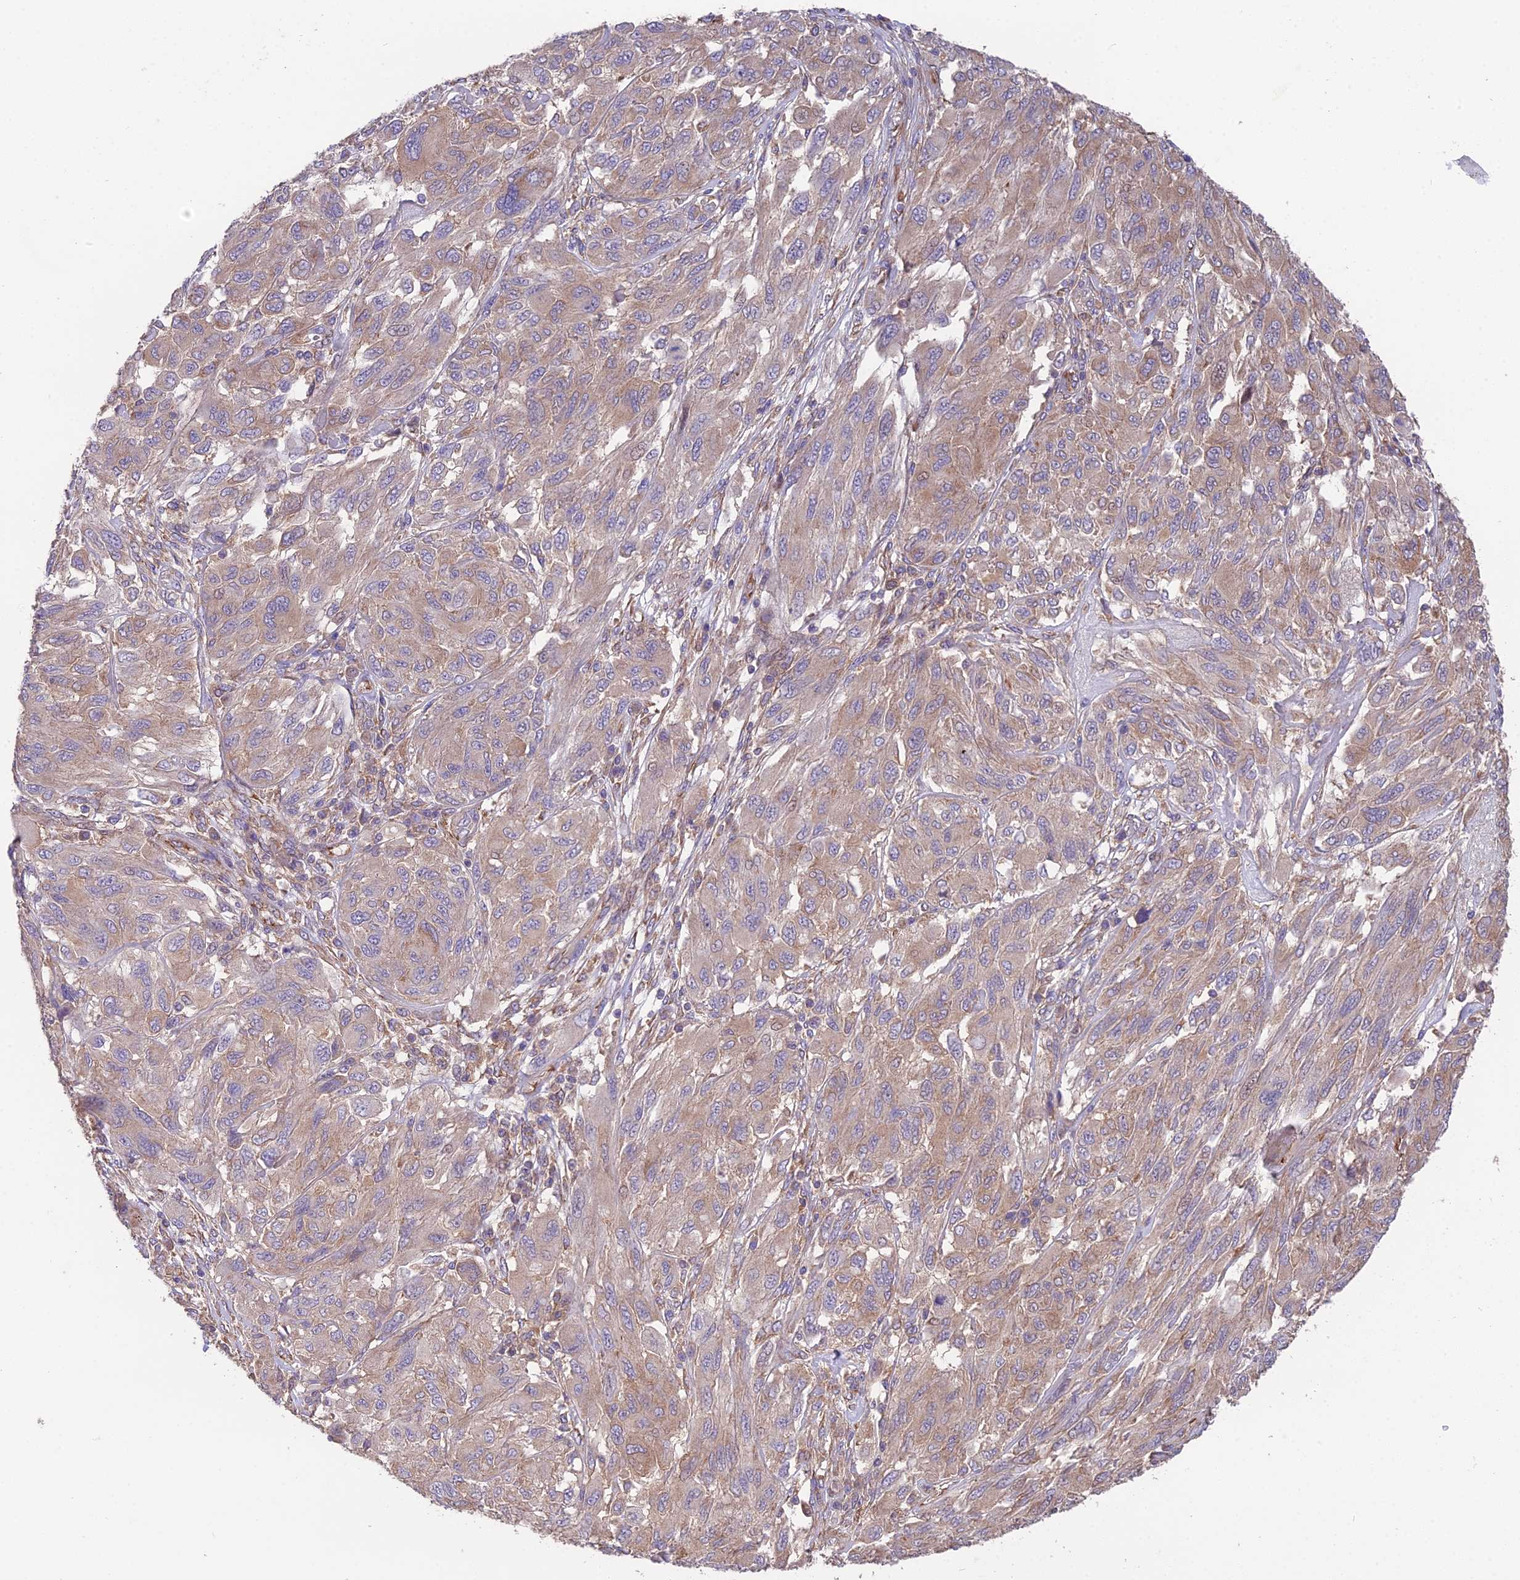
{"staining": {"intensity": "moderate", "quantity": ">75%", "location": "cytoplasmic/membranous"}, "tissue": "melanoma", "cell_type": "Tumor cells", "image_type": "cancer", "snomed": [{"axis": "morphology", "description": "Malignant melanoma, NOS"}, {"axis": "topography", "description": "Skin"}], "caption": "Melanoma was stained to show a protein in brown. There is medium levels of moderate cytoplasmic/membranous expression in about >75% of tumor cells.", "gene": "BLOC1S4", "patient": {"sex": "female", "age": 91}}